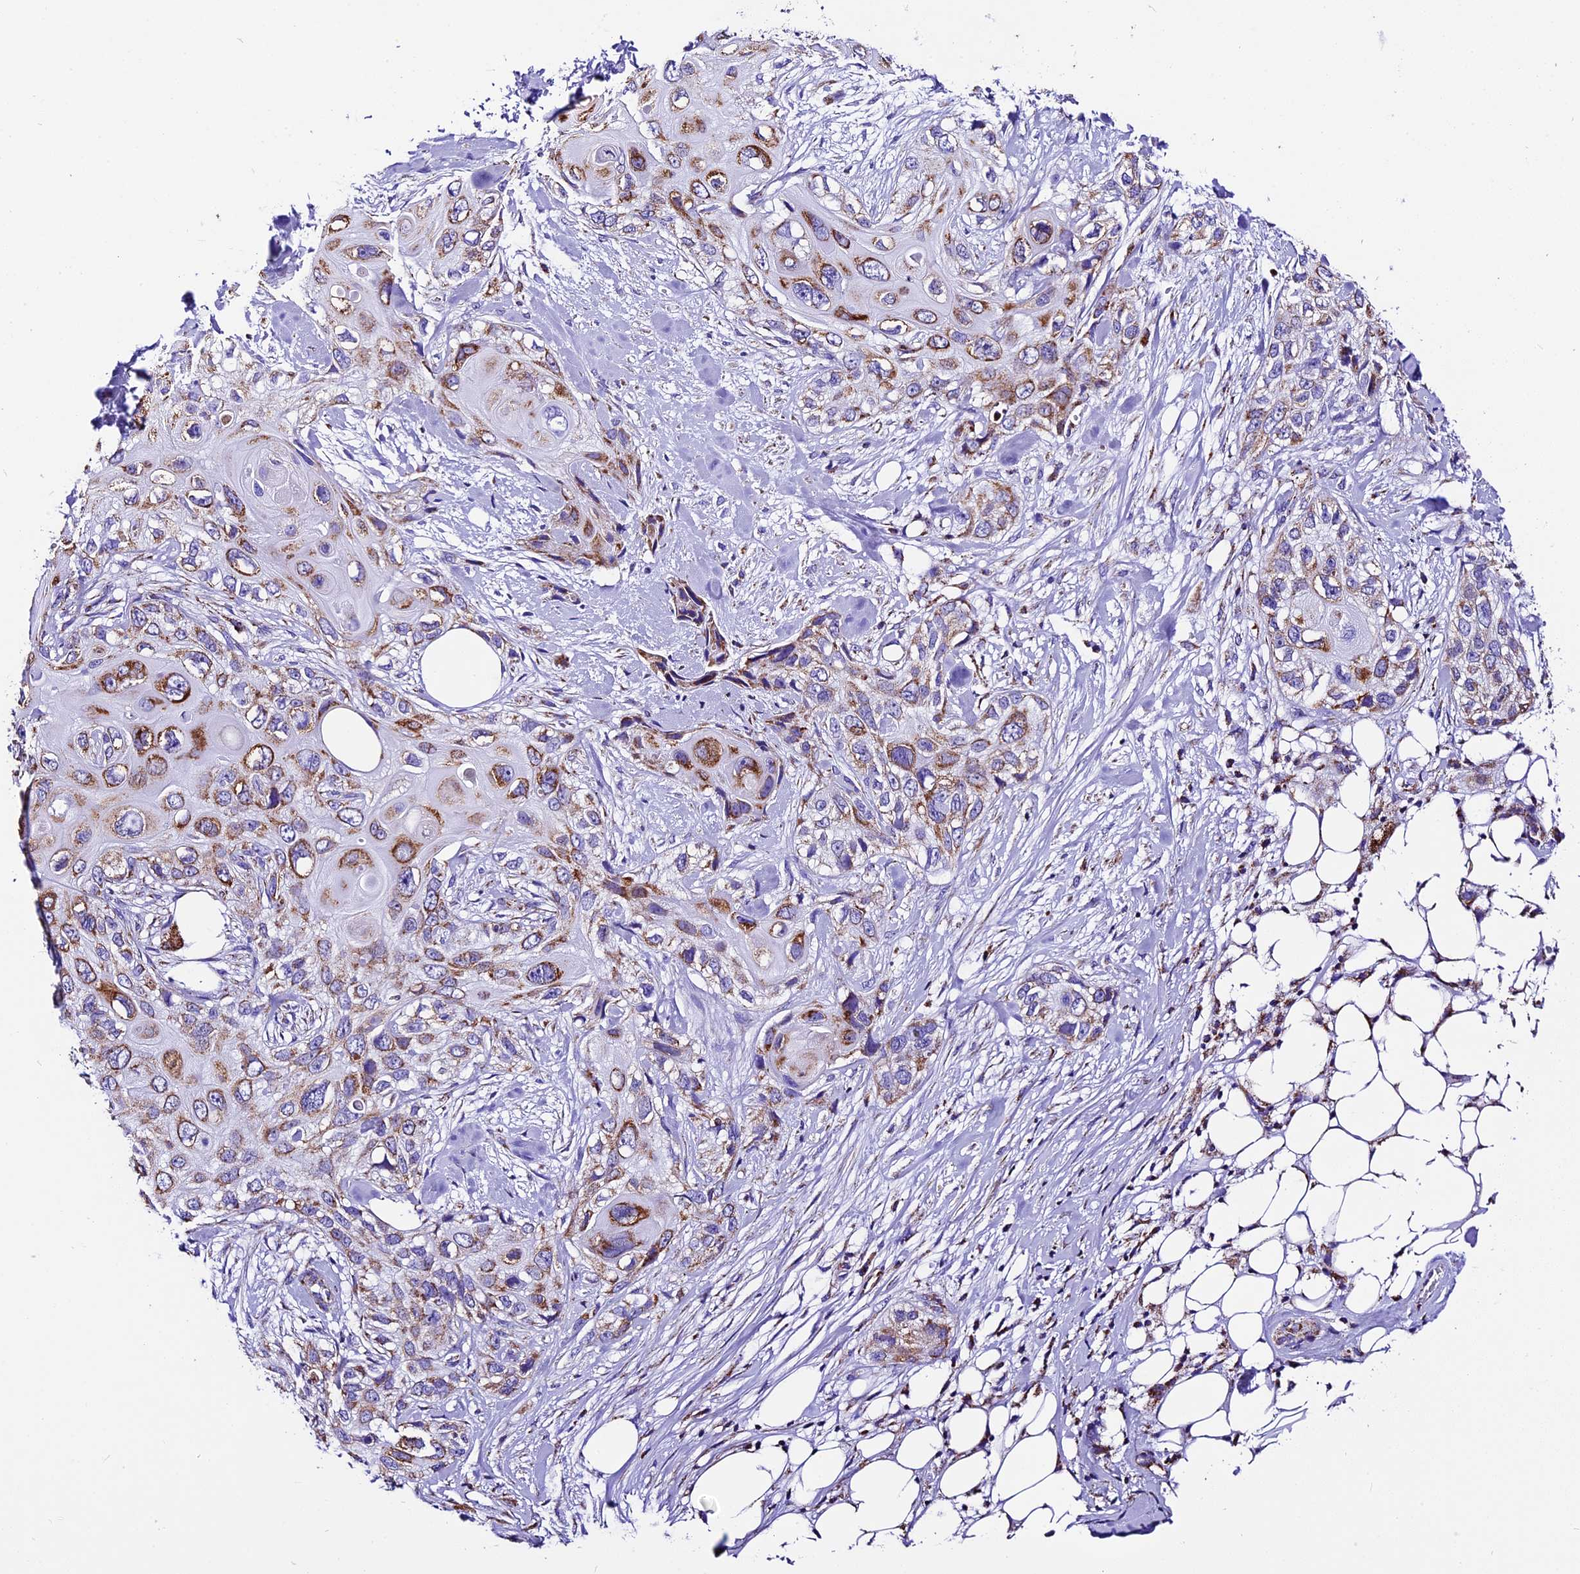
{"staining": {"intensity": "moderate", "quantity": ">75%", "location": "cytoplasmic/membranous"}, "tissue": "skin cancer", "cell_type": "Tumor cells", "image_type": "cancer", "snomed": [{"axis": "morphology", "description": "Normal tissue, NOS"}, {"axis": "morphology", "description": "Squamous cell carcinoma, NOS"}, {"axis": "topography", "description": "Skin"}], "caption": "An IHC photomicrograph of neoplastic tissue is shown. Protein staining in brown shows moderate cytoplasmic/membranous positivity in skin squamous cell carcinoma within tumor cells.", "gene": "DCAF5", "patient": {"sex": "male", "age": 72}}